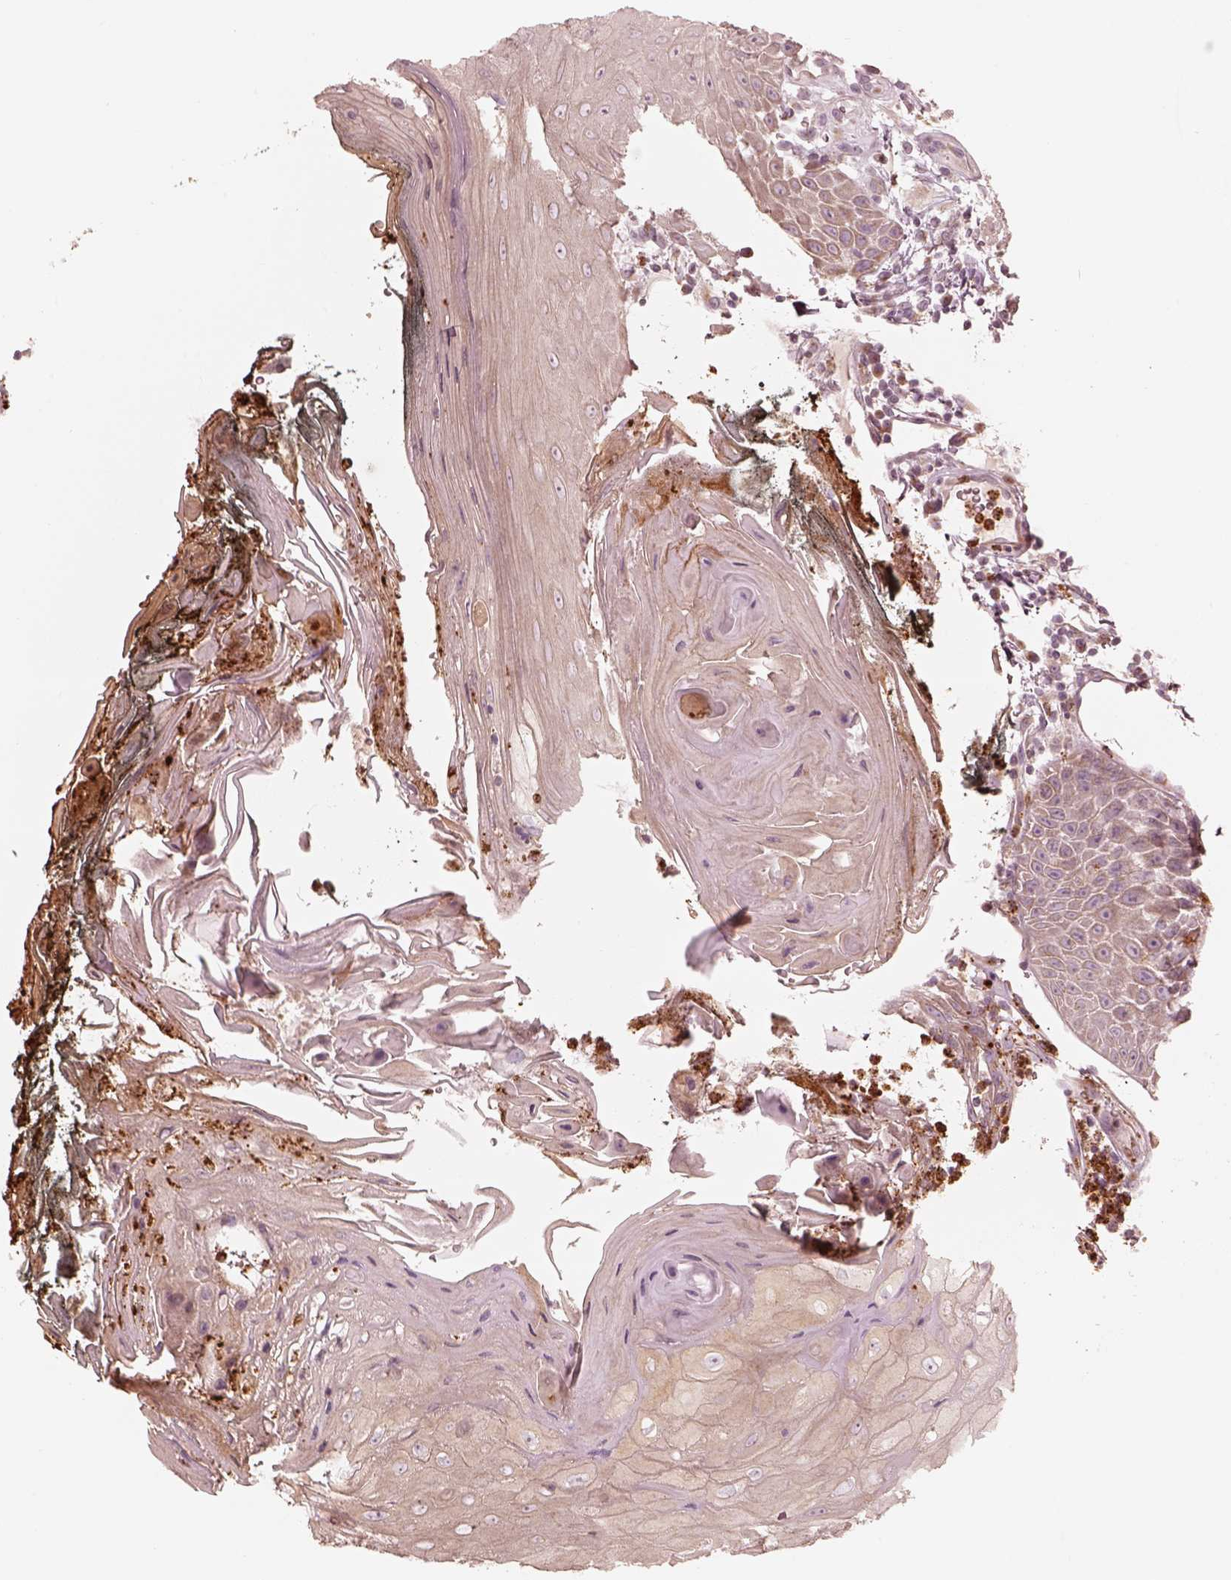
{"staining": {"intensity": "weak", "quantity": ">75%", "location": "cytoplasmic/membranous"}, "tissue": "head and neck cancer", "cell_type": "Tumor cells", "image_type": "cancer", "snomed": [{"axis": "morphology", "description": "Squamous cell carcinoma, NOS"}, {"axis": "topography", "description": "Head-Neck"}], "caption": "An immunohistochemistry (IHC) image of neoplastic tissue is shown. Protein staining in brown labels weak cytoplasmic/membranous positivity in head and neck squamous cell carcinoma within tumor cells.", "gene": "ABCA7", "patient": {"sex": "male", "age": 52}}